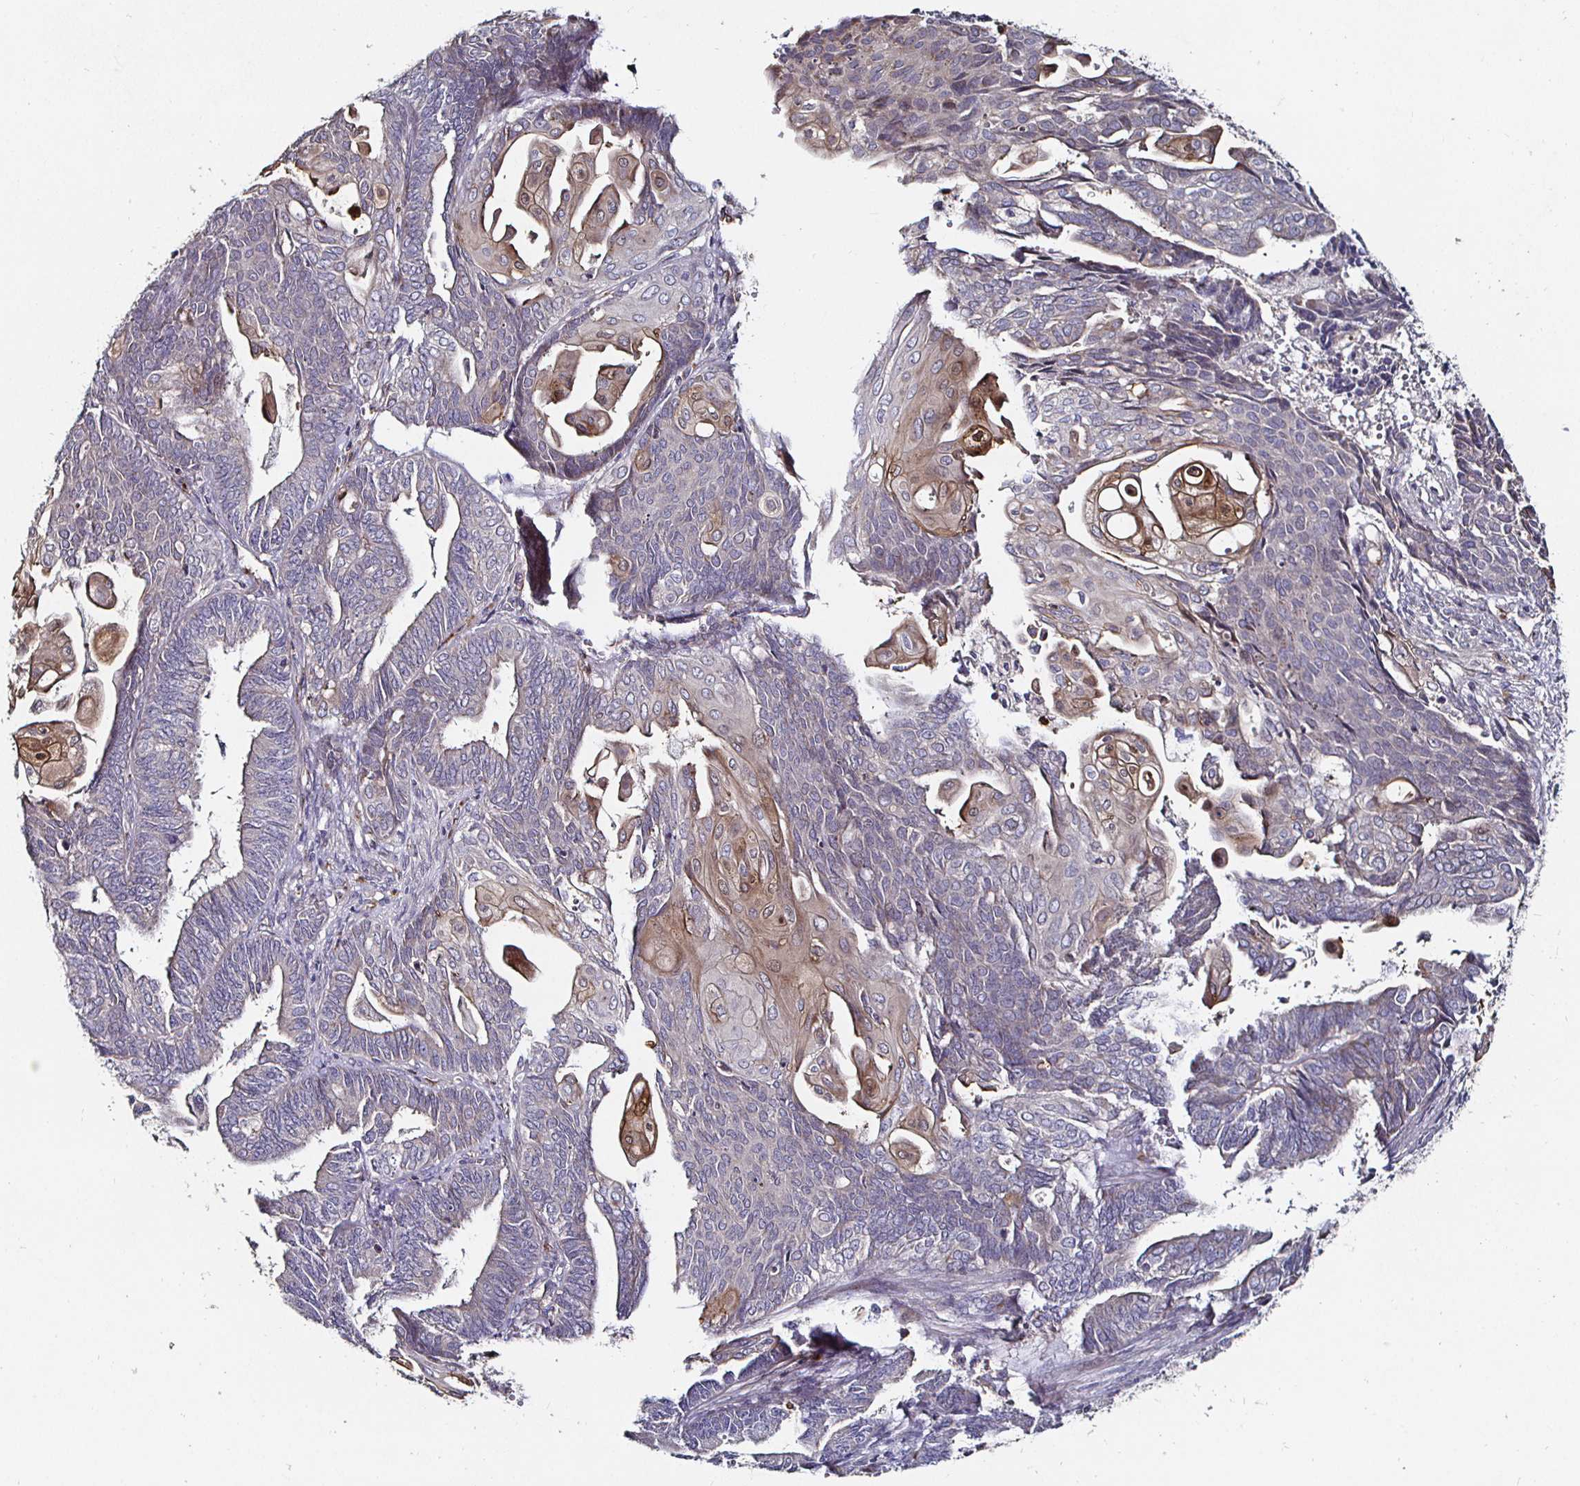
{"staining": {"intensity": "moderate", "quantity": "<25%", "location": "cytoplasmic/membranous"}, "tissue": "endometrial cancer", "cell_type": "Tumor cells", "image_type": "cancer", "snomed": [{"axis": "morphology", "description": "Adenocarcinoma, NOS"}, {"axis": "topography", "description": "Endometrium"}], "caption": "IHC histopathology image of human endometrial cancer stained for a protein (brown), which shows low levels of moderate cytoplasmic/membranous staining in approximately <25% of tumor cells.", "gene": "NRSN1", "patient": {"sex": "female", "age": 73}}